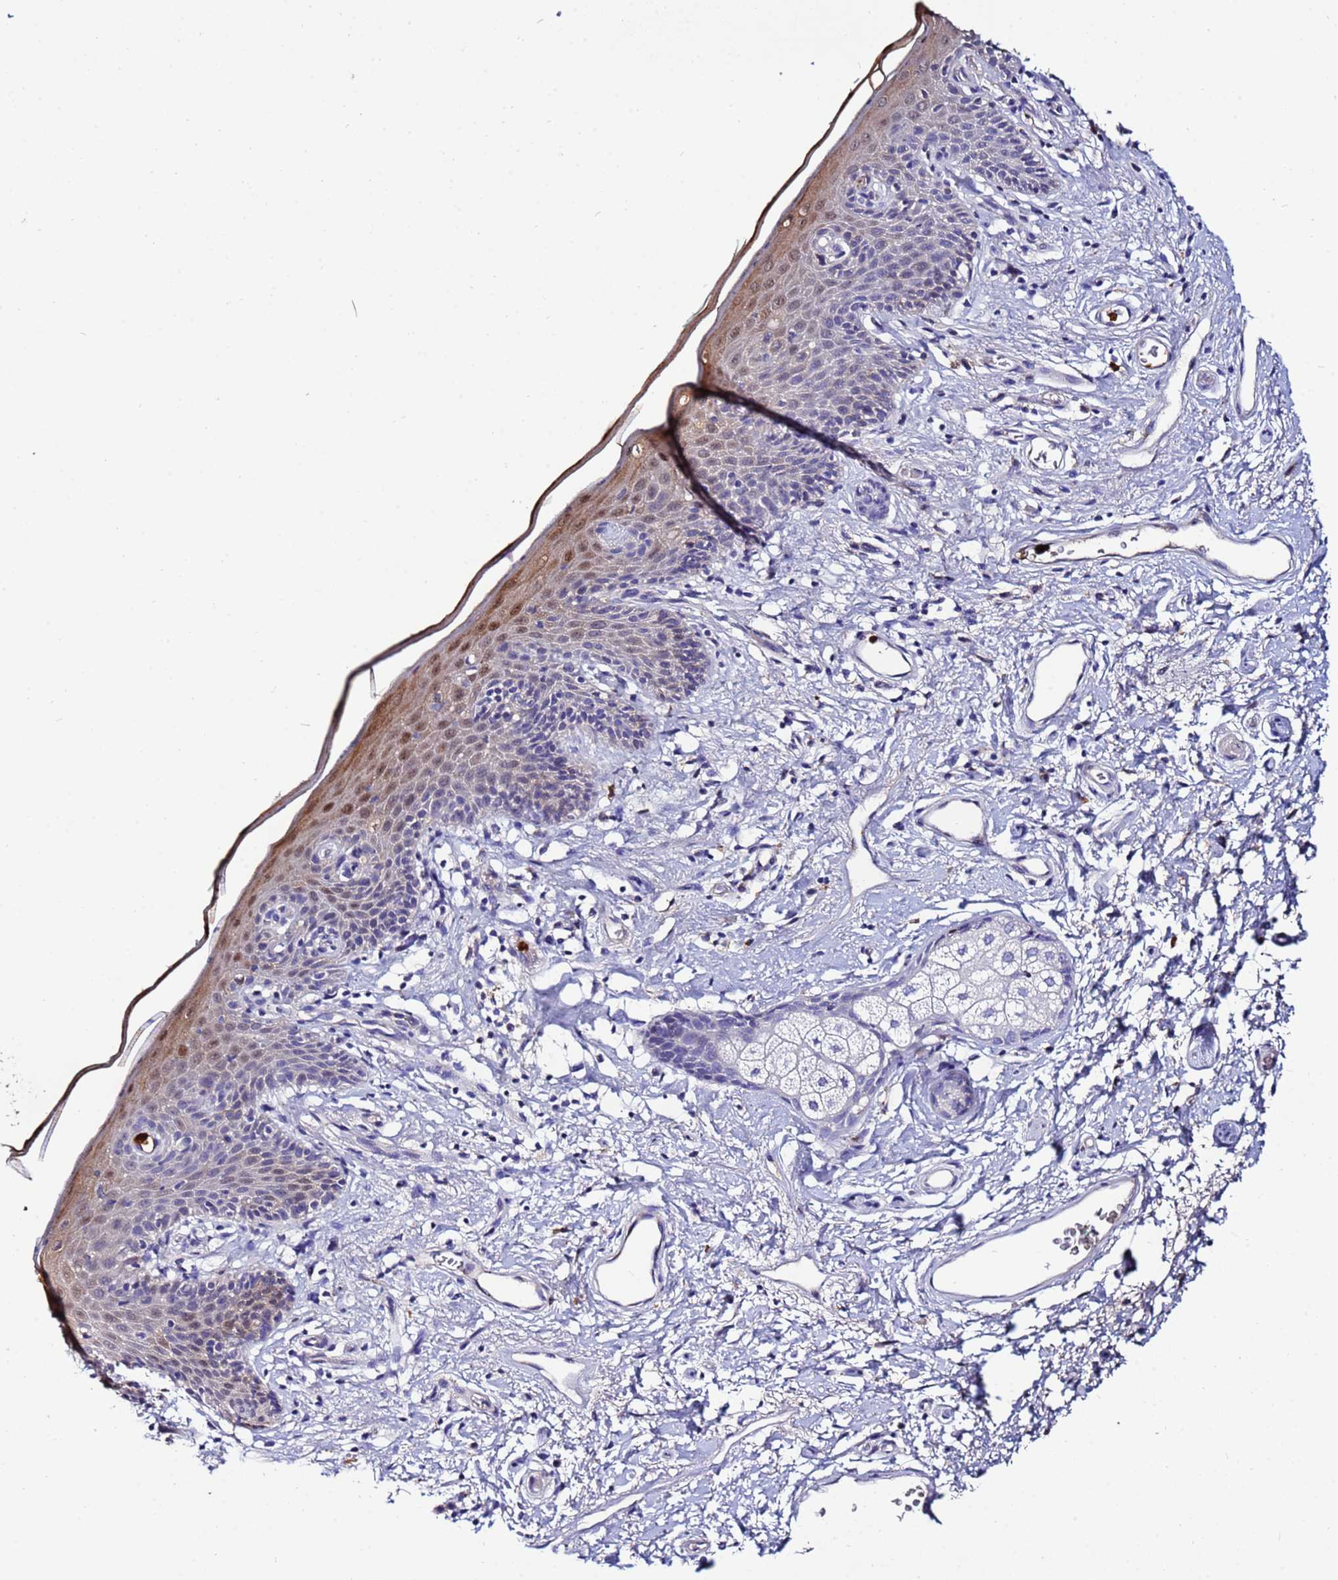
{"staining": {"intensity": "moderate", "quantity": "<25%", "location": "cytoplasmic/membranous,nuclear"}, "tissue": "skin", "cell_type": "Epidermal cells", "image_type": "normal", "snomed": [{"axis": "morphology", "description": "Normal tissue, NOS"}, {"axis": "topography", "description": "Vulva"}], "caption": "Epidermal cells show moderate cytoplasmic/membranous,nuclear staining in approximately <25% of cells in unremarkable skin.", "gene": "TUBAL3", "patient": {"sex": "female", "age": 66}}